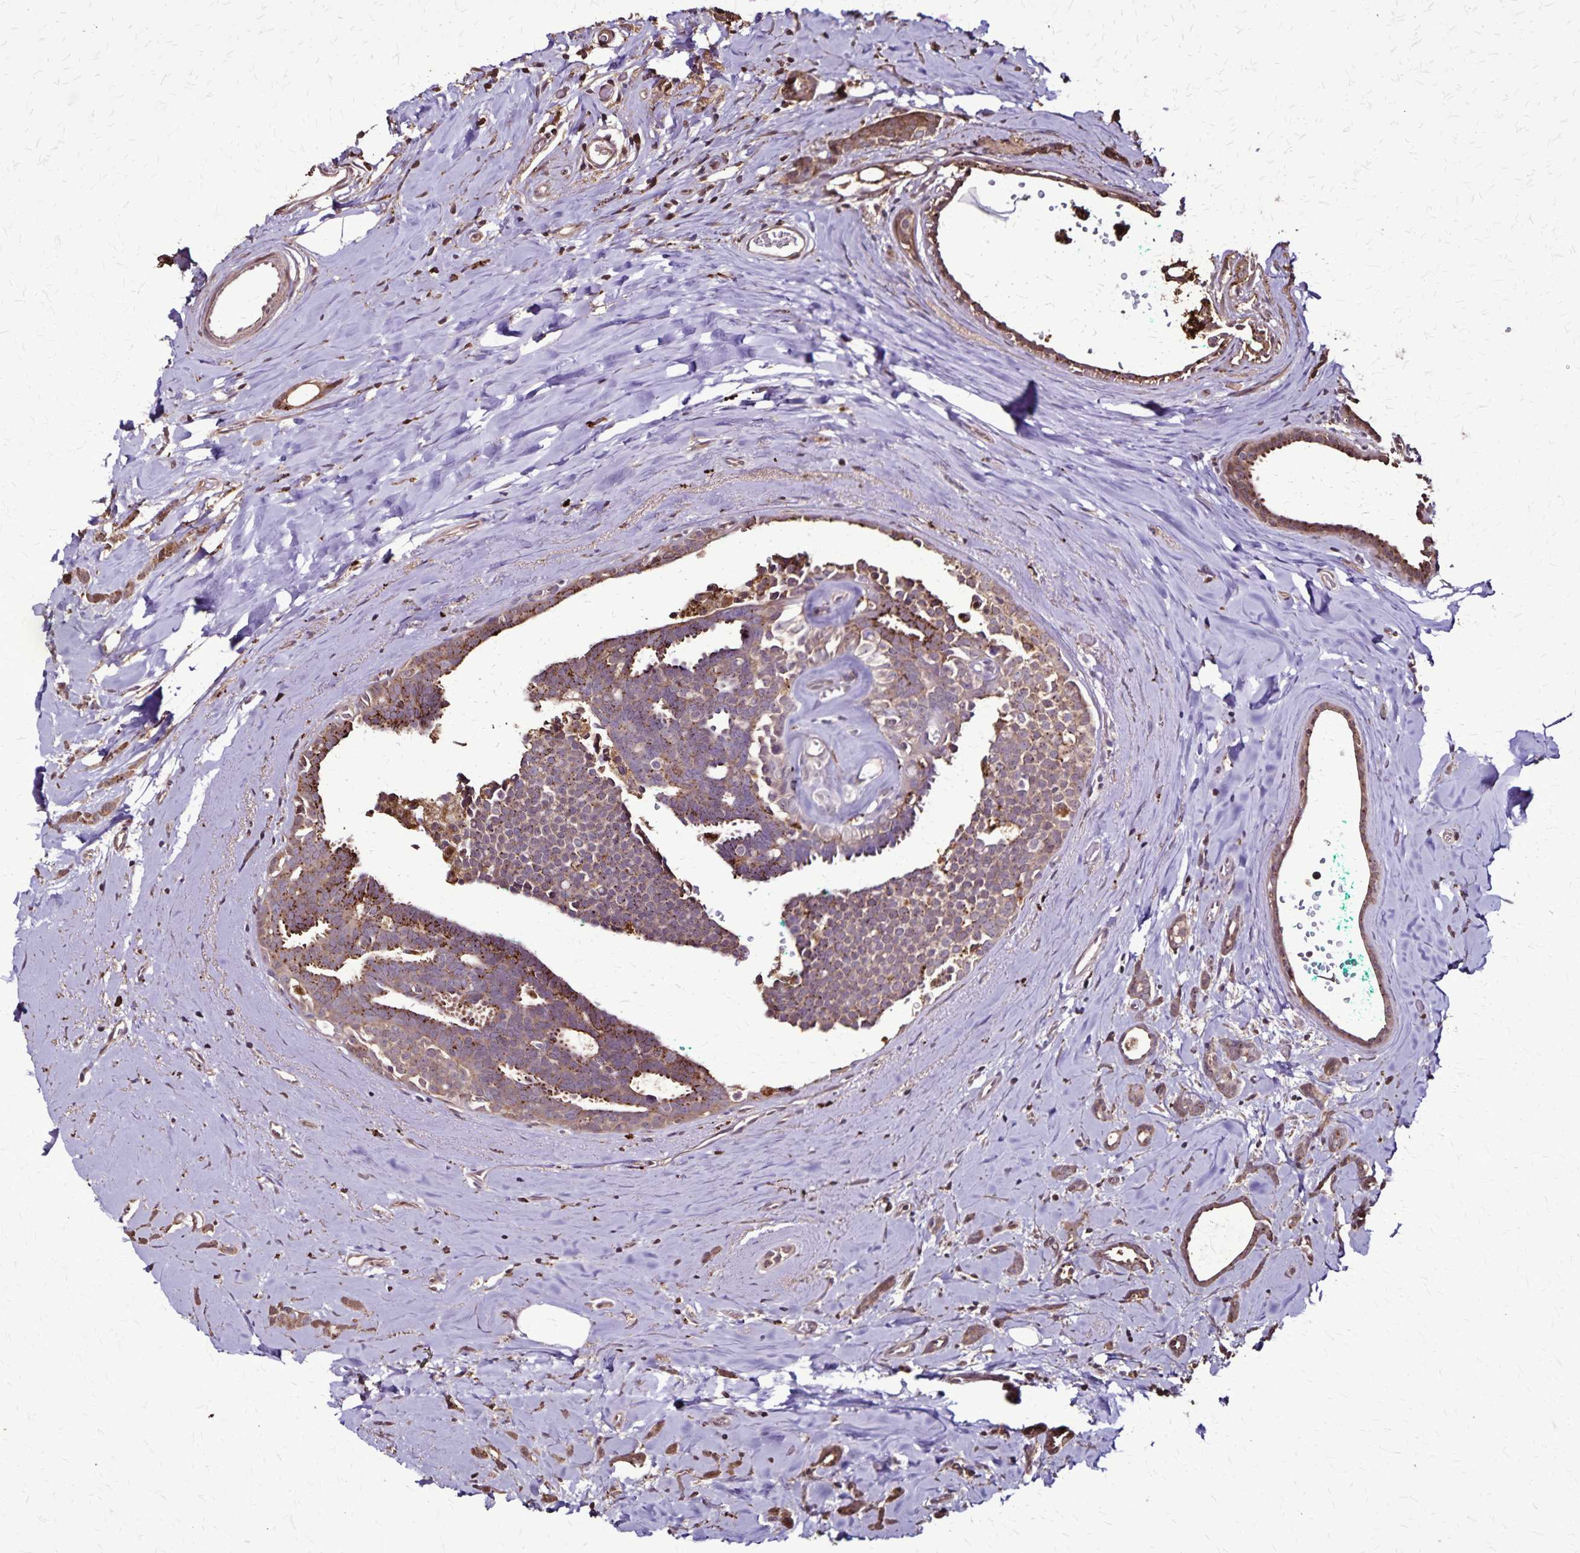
{"staining": {"intensity": "moderate", "quantity": ">75%", "location": "cytoplasmic/membranous"}, "tissue": "breast cancer", "cell_type": "Tumor cells", "image_type": "cancer", "snomed": [{"axis": "morphology", "description": "Intraductal carcinoma, in situ"}, {"axis": "morphology", "description": "Duct carcinoma"}, {"axis": "morphology", "description": "Lobular carcinoma, in situ"}, {"axis": "topography", "description": "Breast"}], "caption": "This is a photomicrograph of immunohistochemistry (IHC) staining of intraductal carcinoma,  in situ (breast), which shows moderate expression in the cytoplasmic/membranous of tumor cells.", "gene": "CHMP1B", "patient": {"sex": "female", "age": 44}}